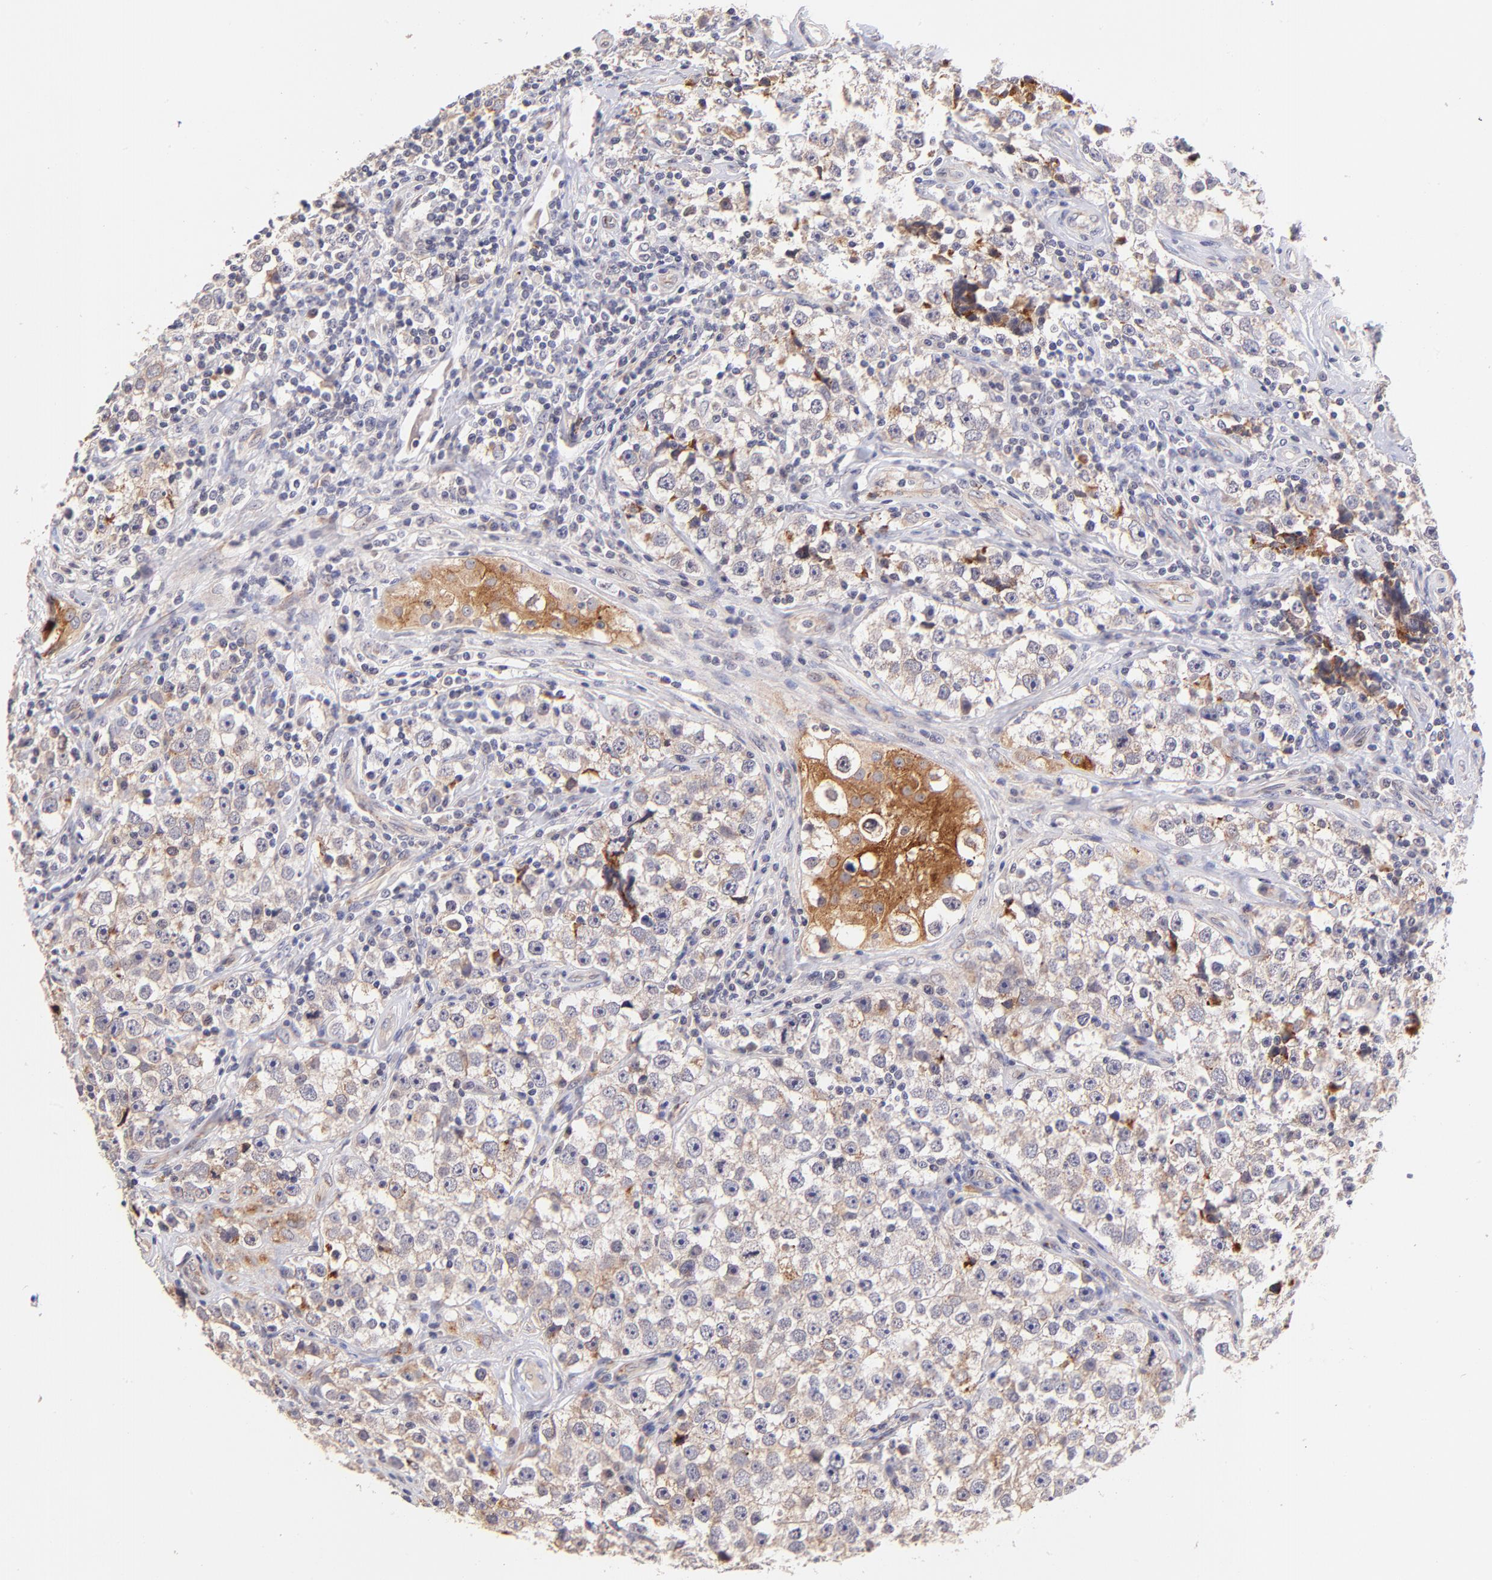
{"staining": {"intensity": "weak", "quantity": "<25%", "location": "cytoplasmic/membranous"}, "tissue": "testis cancer", "cell_type": "Tumor cells", "image_type": "cancer", "snomed": [{"axis": "morphology", "description": "Seminoma, NOS"}, {"axis": "topography", "description": "Testis"}], "caption": "DAB (3,3'-diaminobenzidine) immunohistochemical staining of testis cancer (seminoma) demonstrates no significant staining in tumor cells.", "gene": "SPARC", "patient": {"sex": "male", "age": 32}}